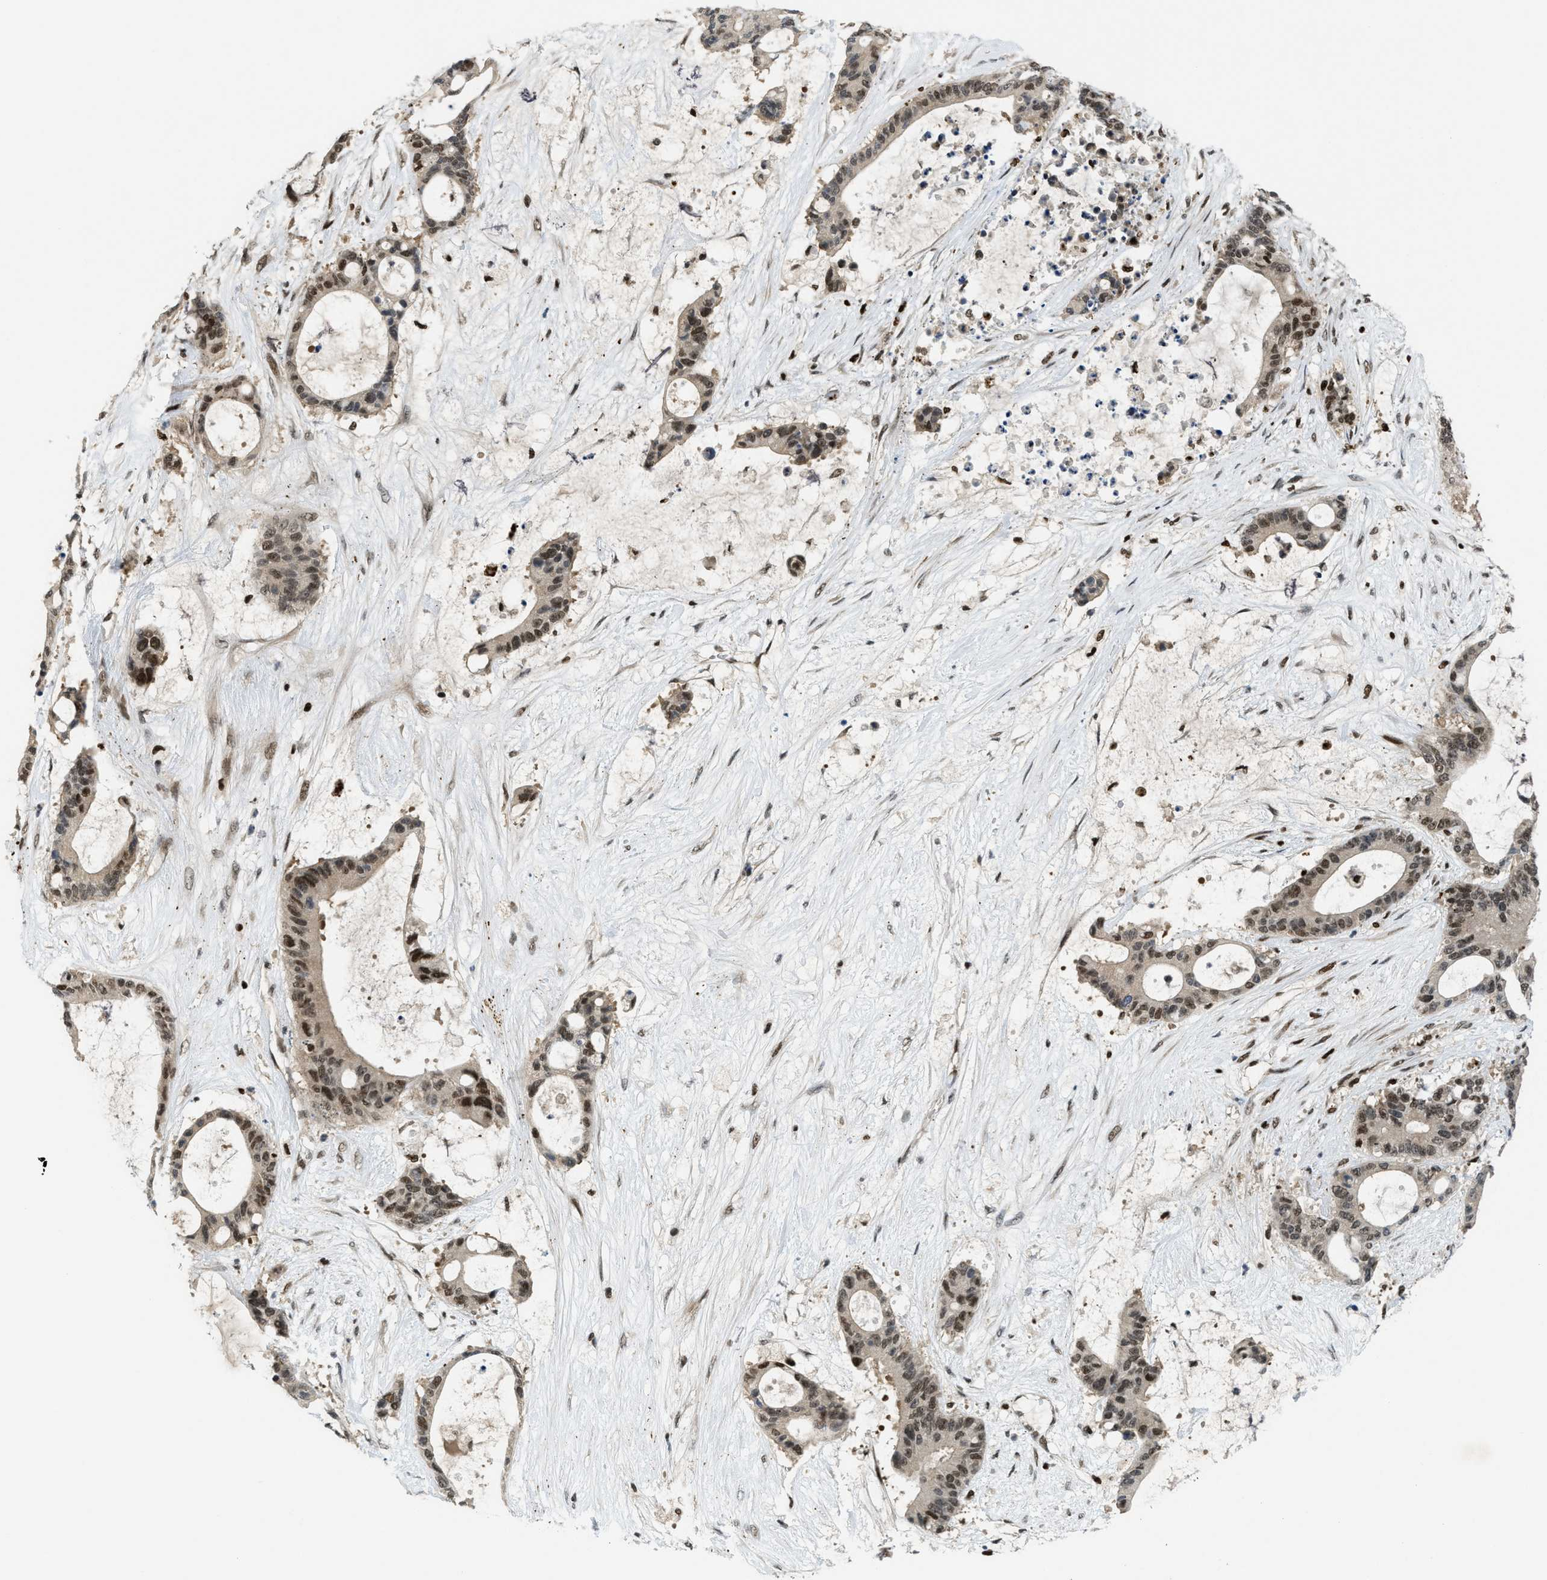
{"staining": {"intensity": "moderate", "quantity": ">75%", "location": "nuclear"}, "tissue": "liver cancer", "cell_type": "Tumor cells", "image_type": "cancer", "snomed": [{"axis": "morphology", "description": "Cholangiocarcinoma"}, {"axis": "topography", "description": "Liver"}], "caption": "Human liver cancer (cholangiocarcinoma) stained with a brown dye shows moderate nuclear positive positivity in approximately >75% of tumor cells.", "gene": "RFX5", "patient": {"sex": "female", "age": 73}}